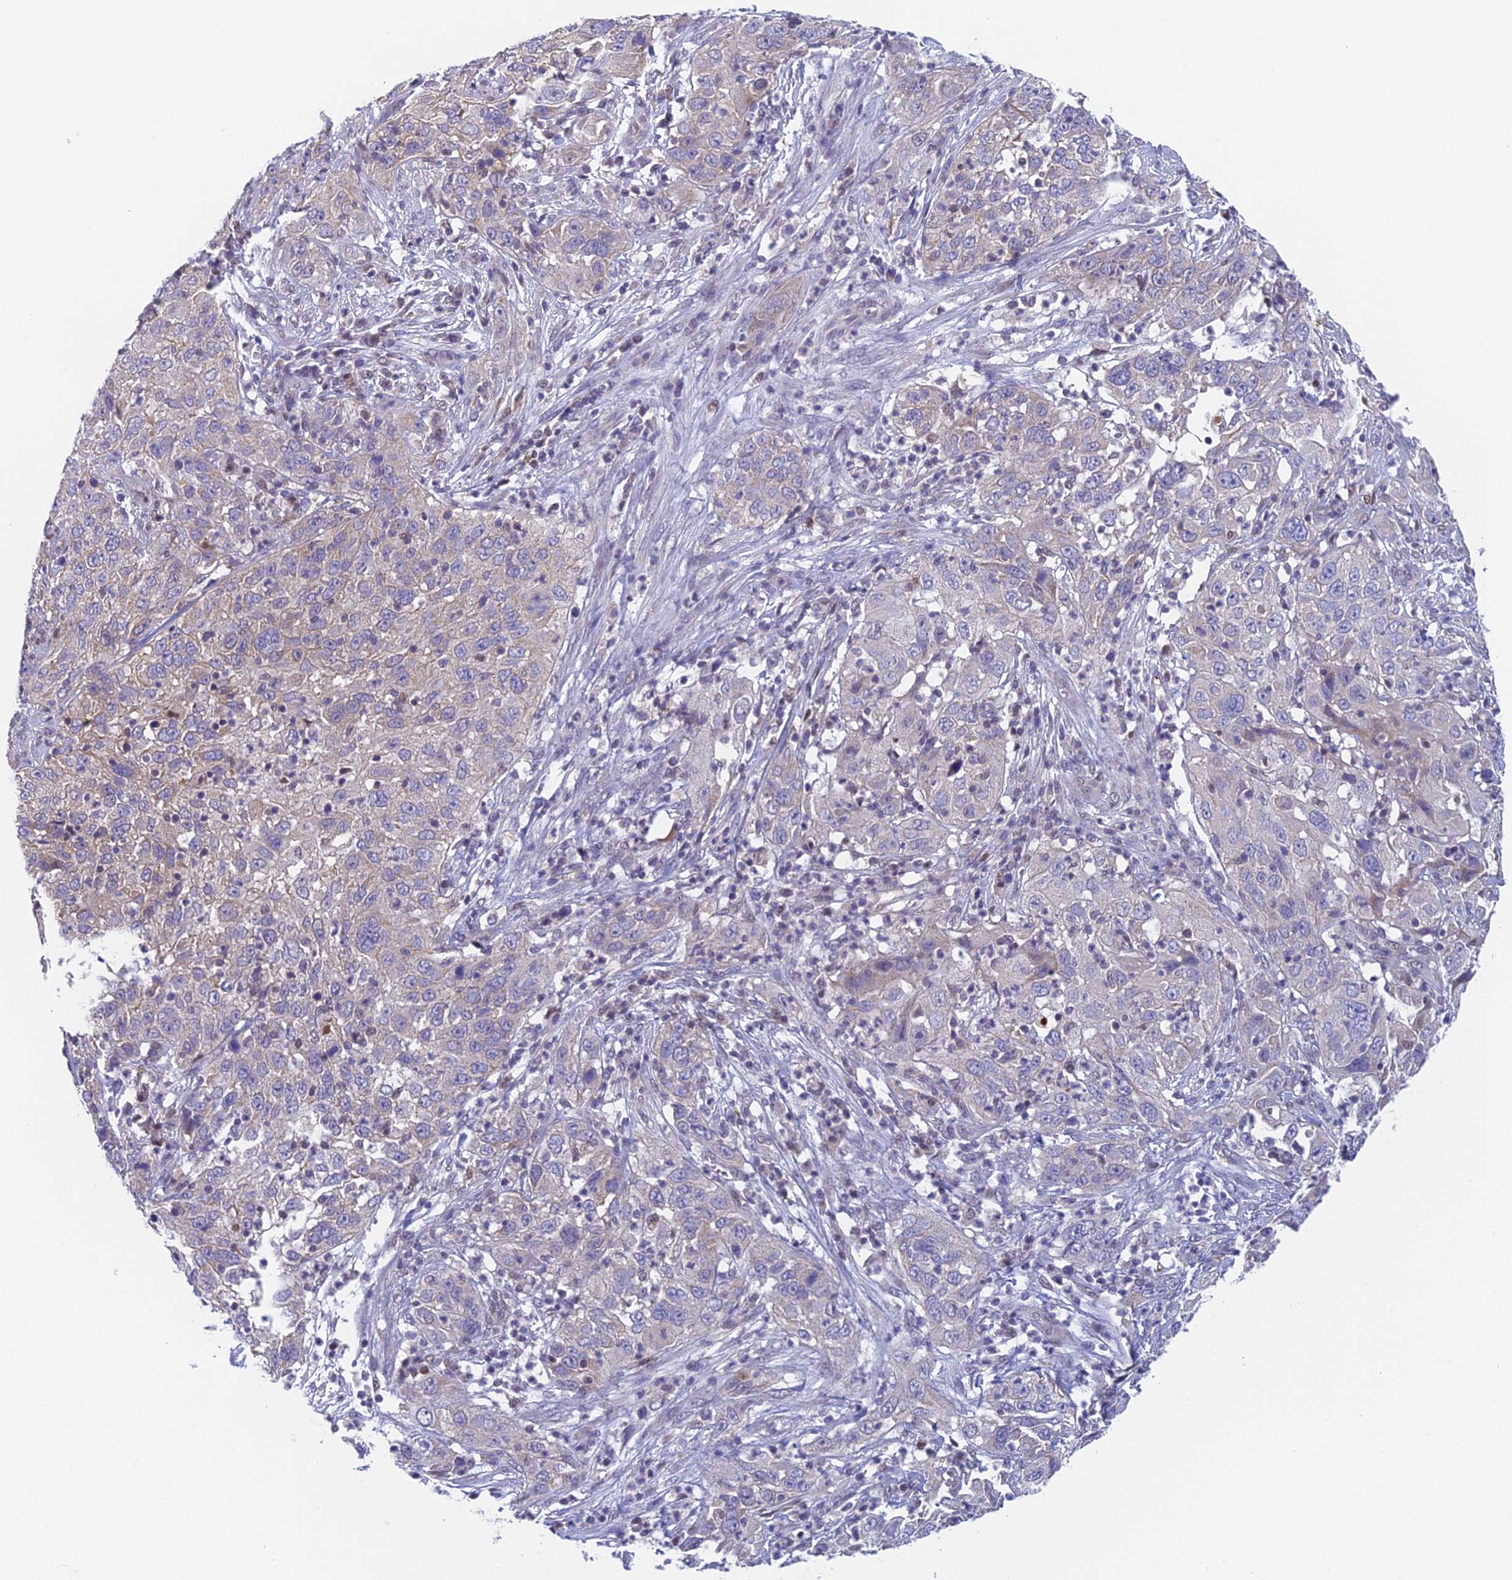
{"staining": {"intensity": "negative", "quantity": "none", "location": "none"}, "tissue": "cervical cancer", "cell_type": "Tumor cells", "image_type": "cancer", "snomed": [{"axis": "morphology", "description": "Squamous cell carcinoma, NOS"}, {"axis": "topography", "description": "Cervix"}], "caption": "There is no significant positivity in tumor cells of cervical cancer. (DAB (3,3'-diaminobenzidine) immunohistochemistry (IHC) visualized using brightfield microscopy, high magnification).", "gene": "MRPL17", "patient": {"sex": "female", "age": 32}}